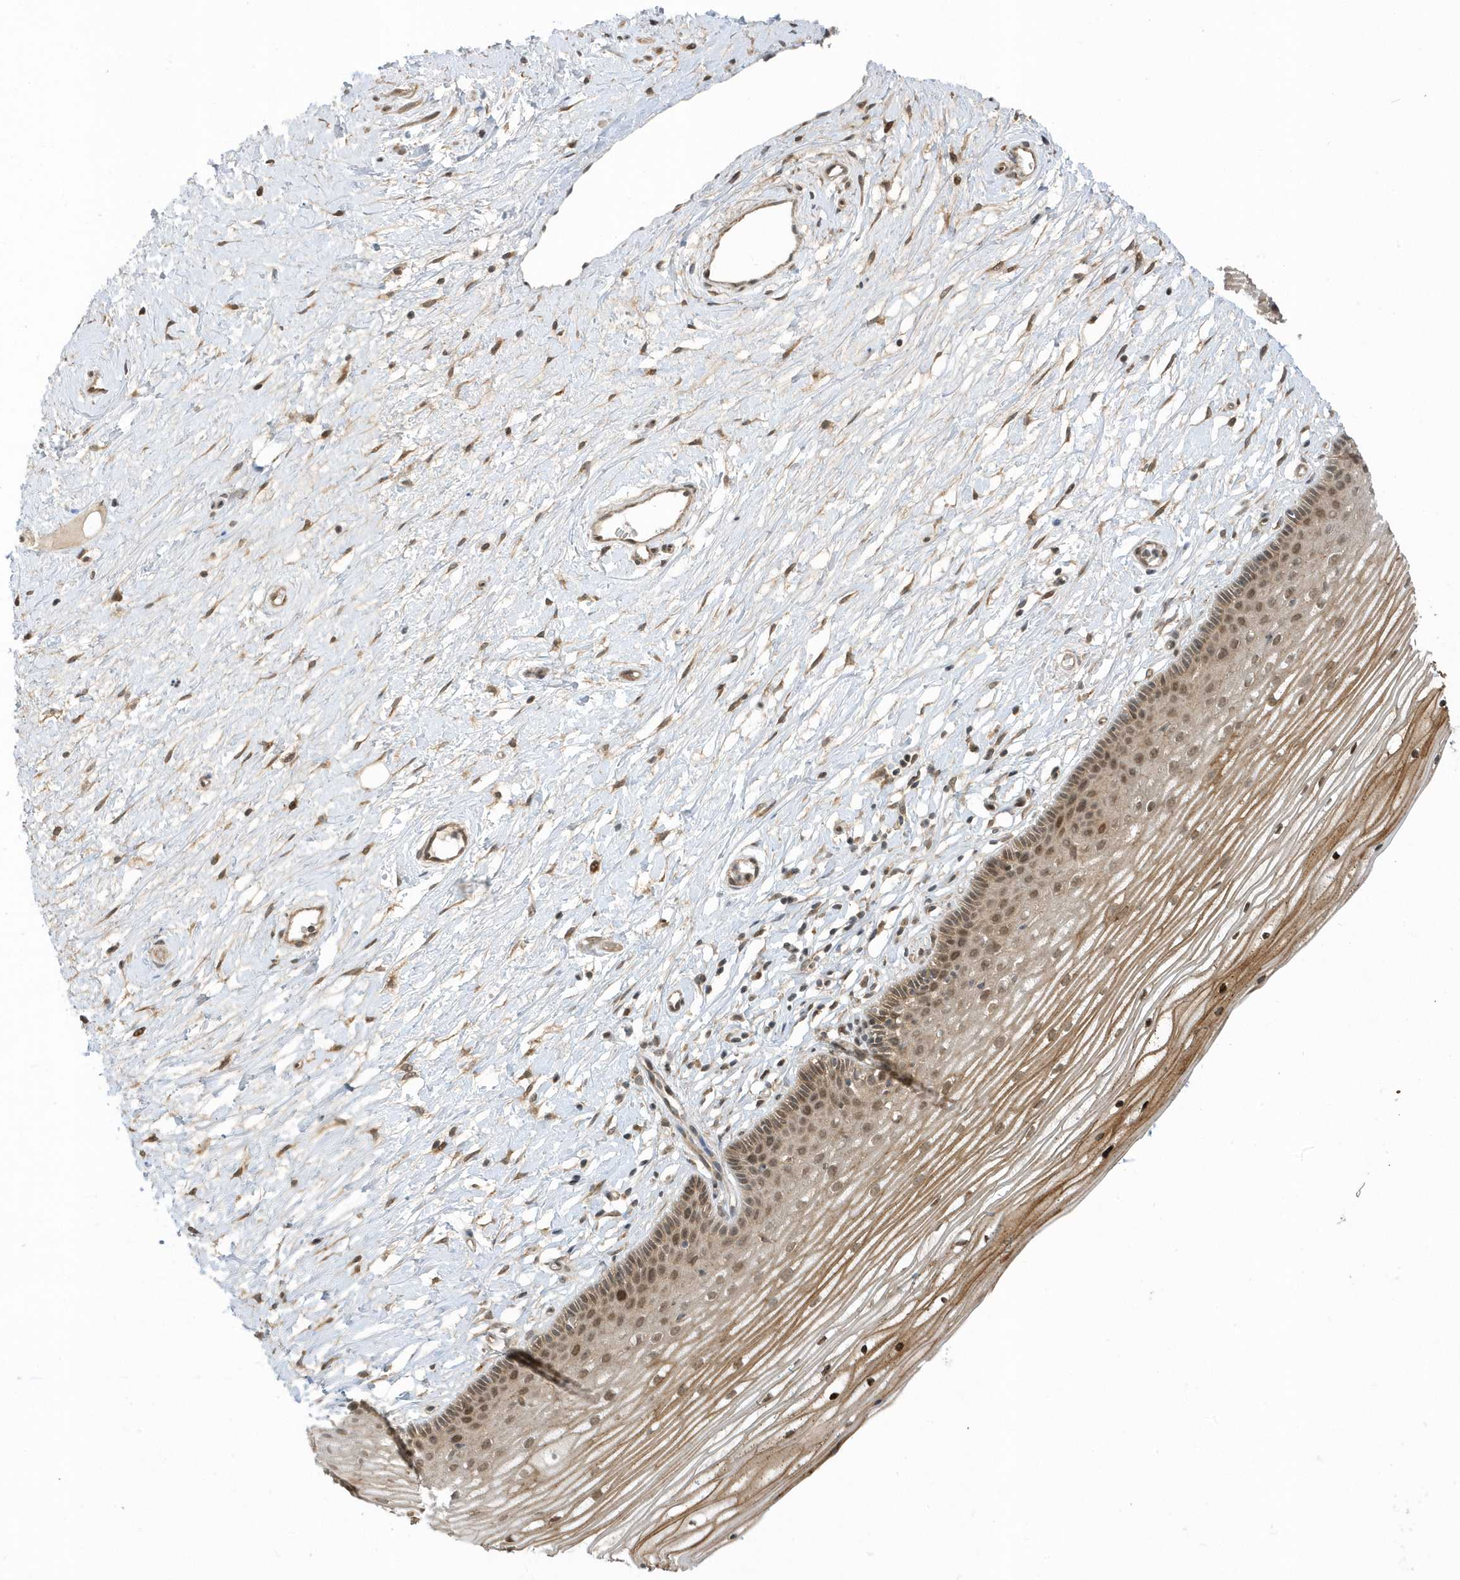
{"staining": {"intensity": "moderate", "quantity": ">75%", "location": "cytoplasmic/membranous,nuclear"}, "tissue": "vagina", "cell_type": "Squamous epithelial cells", "image_type": "normal", "snomed": [{"axis": "morphology", "description": "Normal tissue, NOS"}, {"axis": "topography", "description": "Vagina"}, {"axis": "topography", "description": "Cervix"}], "caption": "The histopathology image demonstrates immunohistochemical staining of normal vagina. There is moderate cytoplasmic/membranous,nuclear staining is identified in approximately >75% of squamous epithelial cells. Nuclei are stained in blue.", "gene": "USP53", "patient": {"sex": "female", "age": 40}}